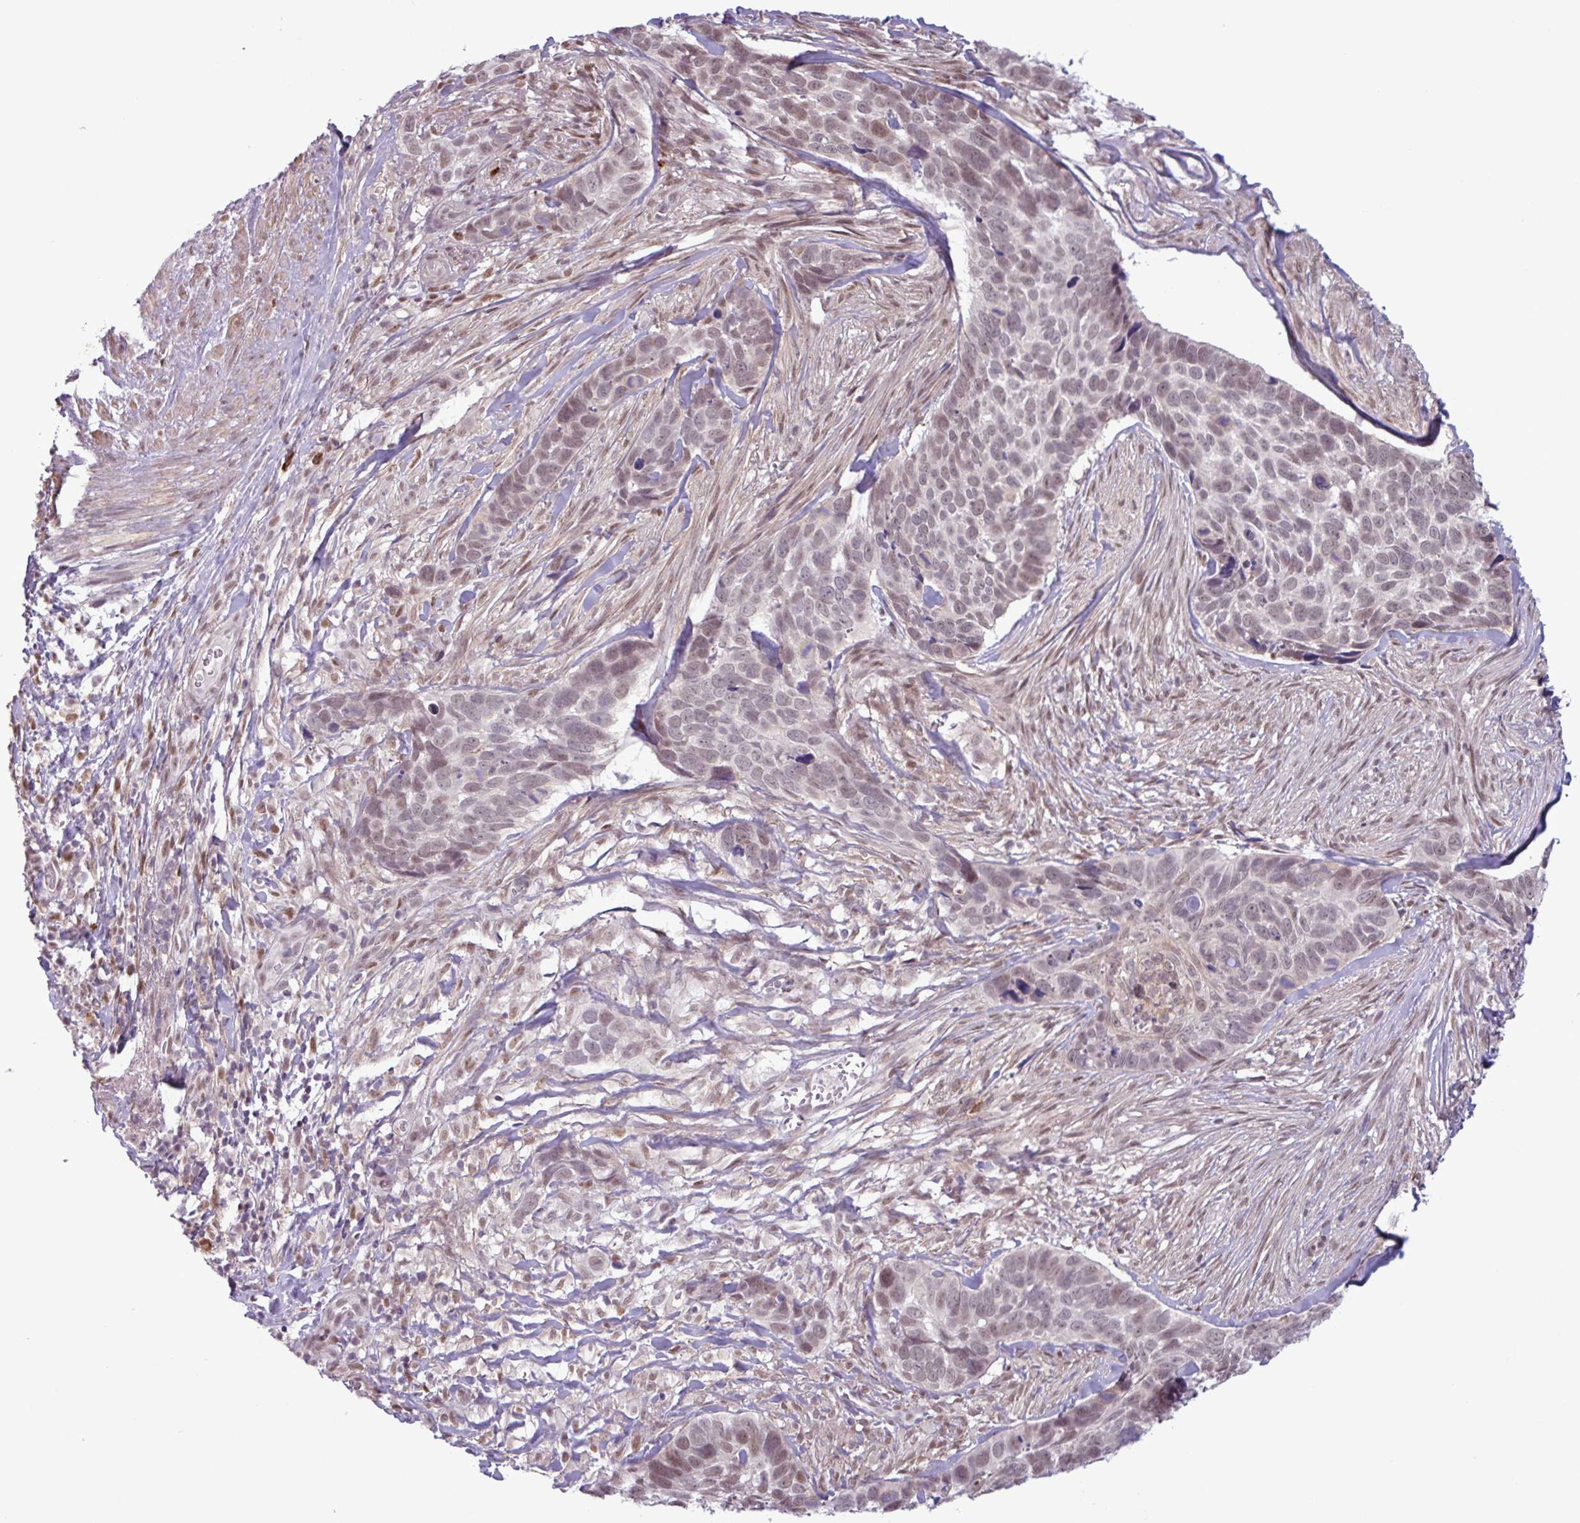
{"staining": {"intensity": "moderate", "quantity": "25%-75%", "location": "nuclear"}, "tissue": "skin cancer", "cell_type": "Tumor cells", "image_type": "cancer", "snomed": [{"axis": "morphology", "description": "Basal cell carcinoma"}, {"axis": "topography", "description": "Skin"}], "caption": "Immunohistochemical staining of human skin cancer (basal cell carcinoma) exhibits medium levels of moderate nuclear staining in approximately 25%-75% of tumor cells.", "gene": "NOTCH2", "patient": {"sex": "female", "age": 82}}